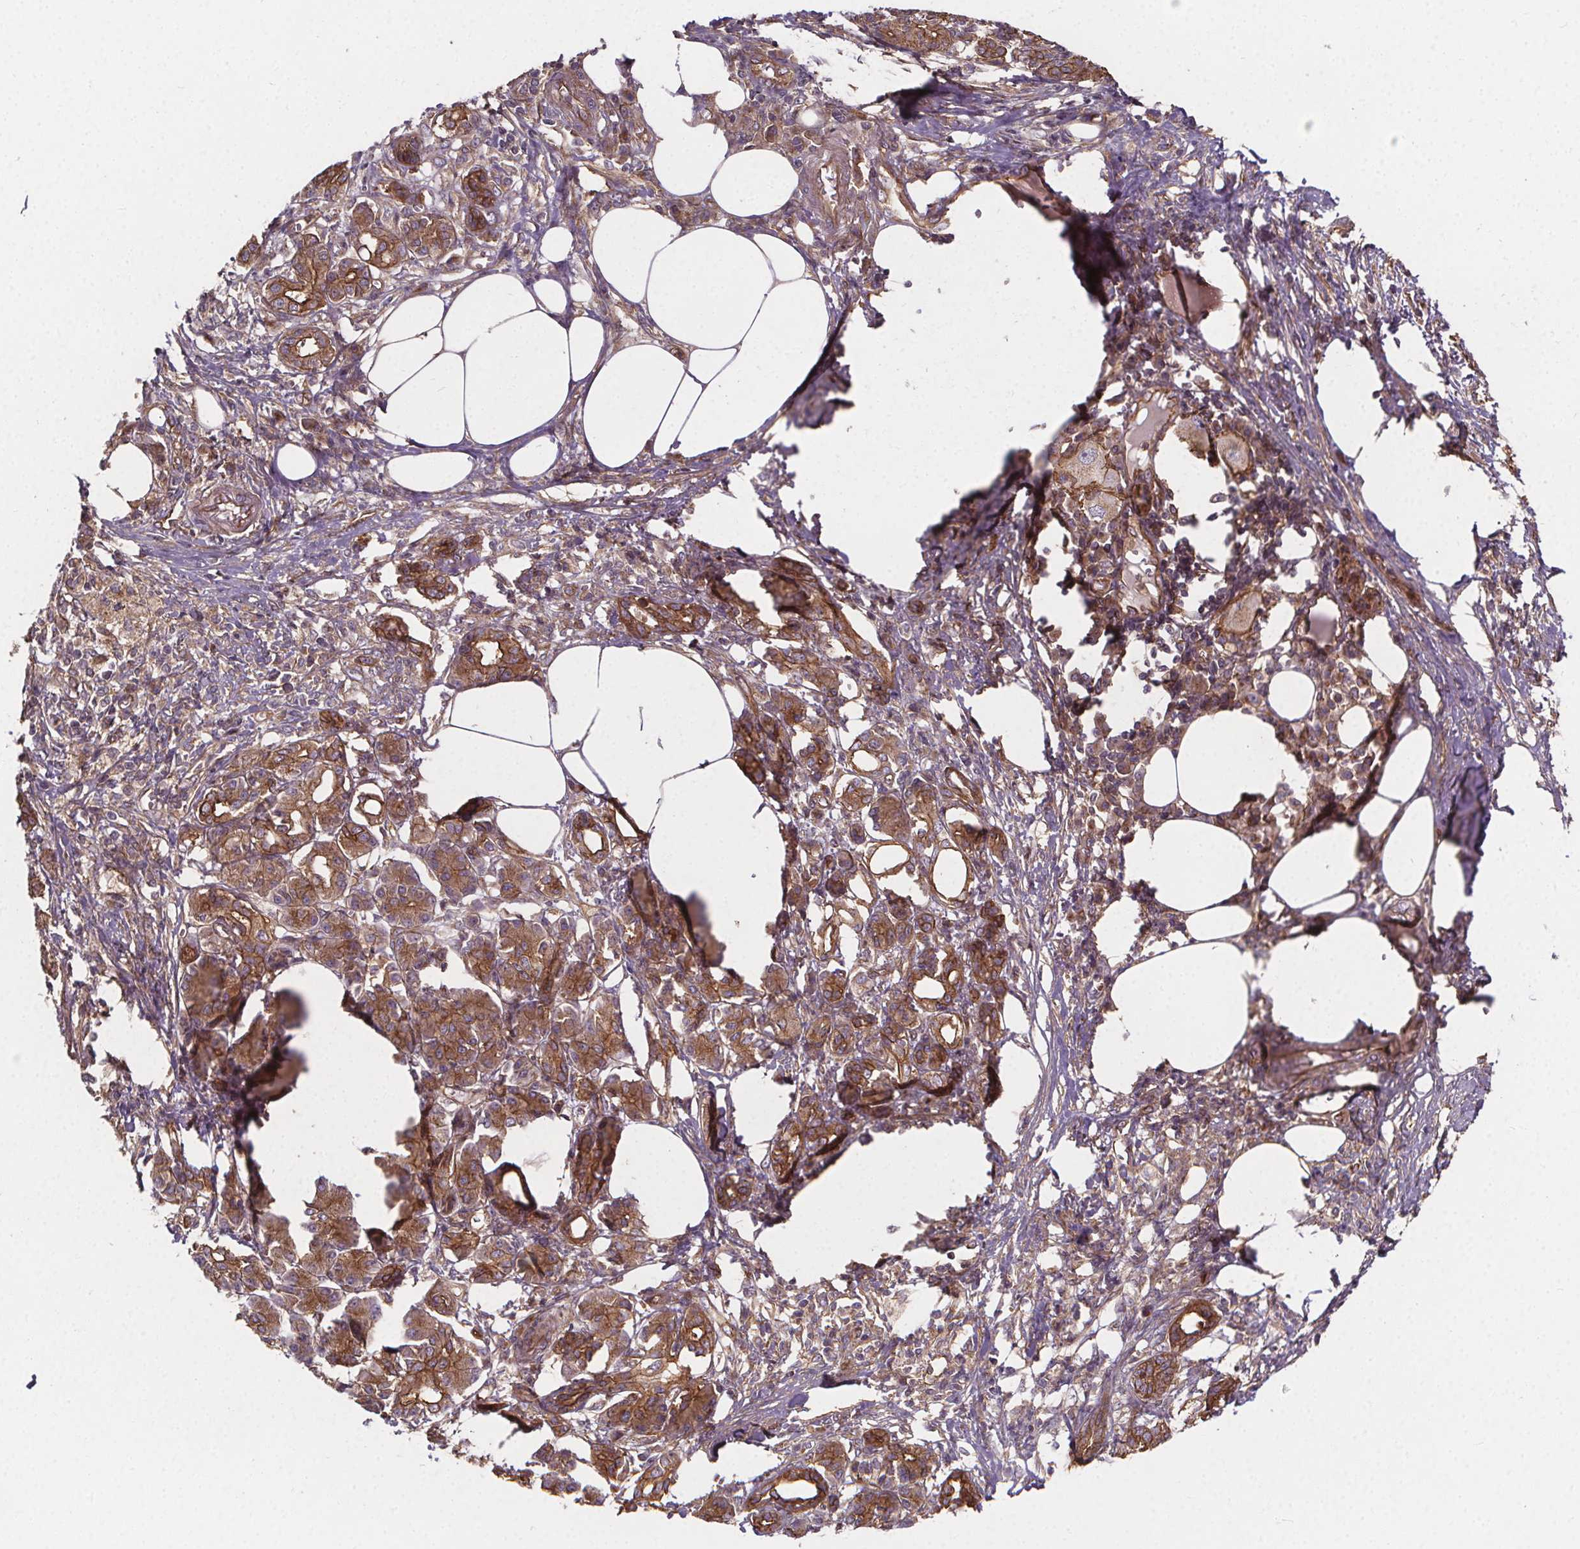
{"staining": {"intensity": "moderate", "quantity": ">75%", "location": "cytoplasmic/membranous"}, "tissue": "pancreatic cancer", "cell_type": "Tumor cells", "image_type": "cancer", "snomed": [{"axis": "morphology", "description": "Adenocarcinoma, NOS"}, {"axis": "topography", "description": "Pancreas"}], "caption": "This histopathology image demonstrates immunohistochemistry staining of human pancreatic adenocarcinoma, with medium moderate cytoplasmic/membranous expression in about >75% of tumor cells.", "gene": "CLINT1", "patient": {"sex": "female", "age": 73}}